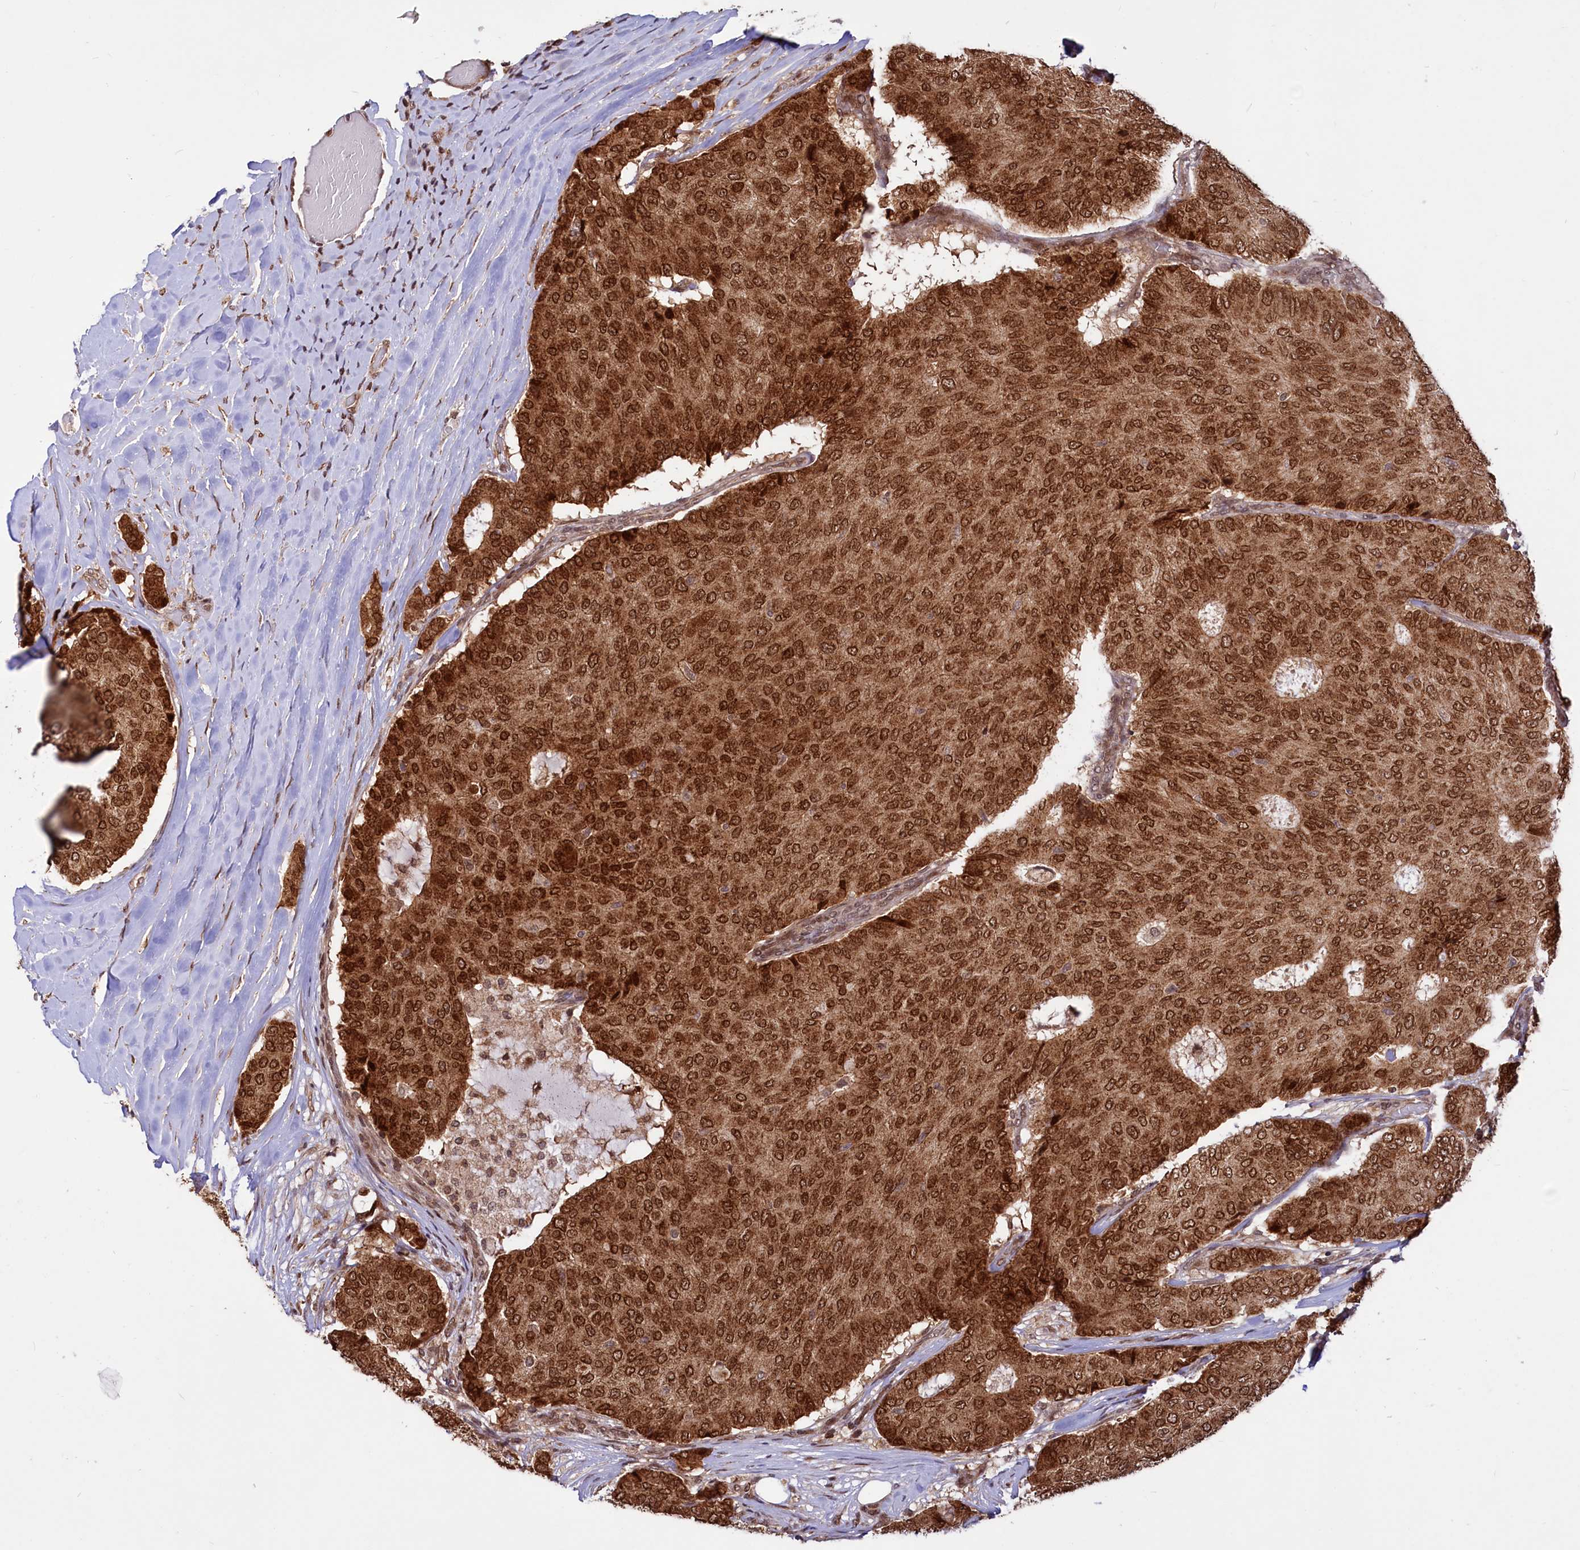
{"staining": {"intensity": "strong", "quantity": ">75%", "location": "cytoplasmic/membranous,nuclear"}, "tissue": "breast cancer", "cell_type": "Tumor cells", "image_type": "cancer", "snomed": [{"axis": "morphology", "description": "Duct carcinoma"}, {"axis": "topography", "description": "Breast"}], "caption": "Approximately >75% of tumor cells in breast cancer (intraductal carcinoma) exhibit strong cytoplasmic/membranous and nuclear protein positivity as visualized by brown immunohistochemical staining.", "gene": "PHC3", "patient": {"sex": "female", "age": 75}}